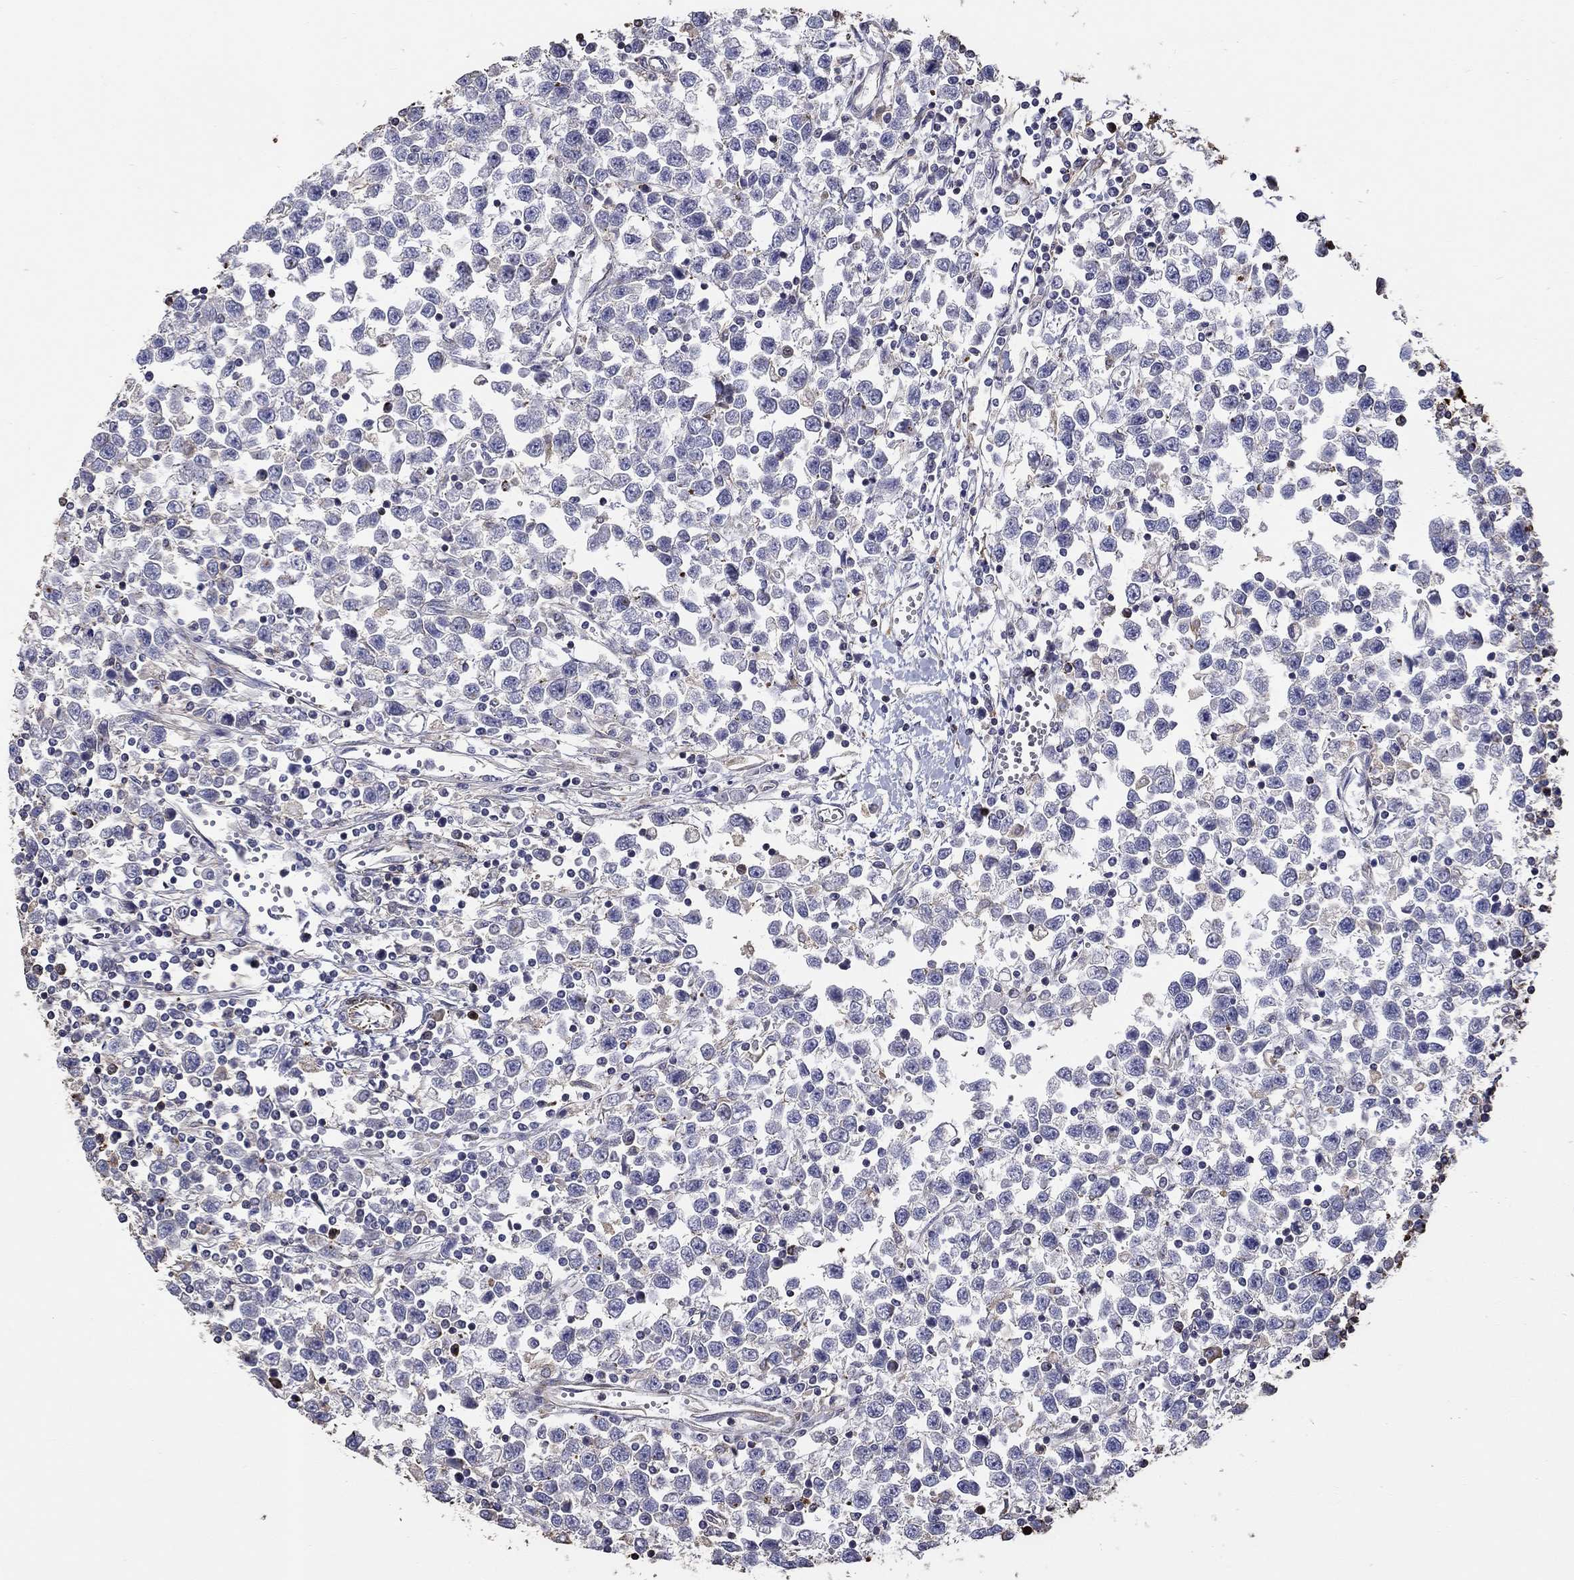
{"staining": {"intensity": "negative", "quantity": "none", "location": "none"}, "tissue": "testis cancer", "cell_type": "Tumor cells", "image_type": "cancer", "snomed": [{"axis": "morphology", "description": "Seminoma, NOS"}, {"axis": "topography", "description": "Testis"}], "caption": "Immunohistochemical staining of human seminoma (testis) demonstrates no significant staining in tumor cells.", "gene": "NPHP1", "patient": {"sex": "male", "age": 34}}